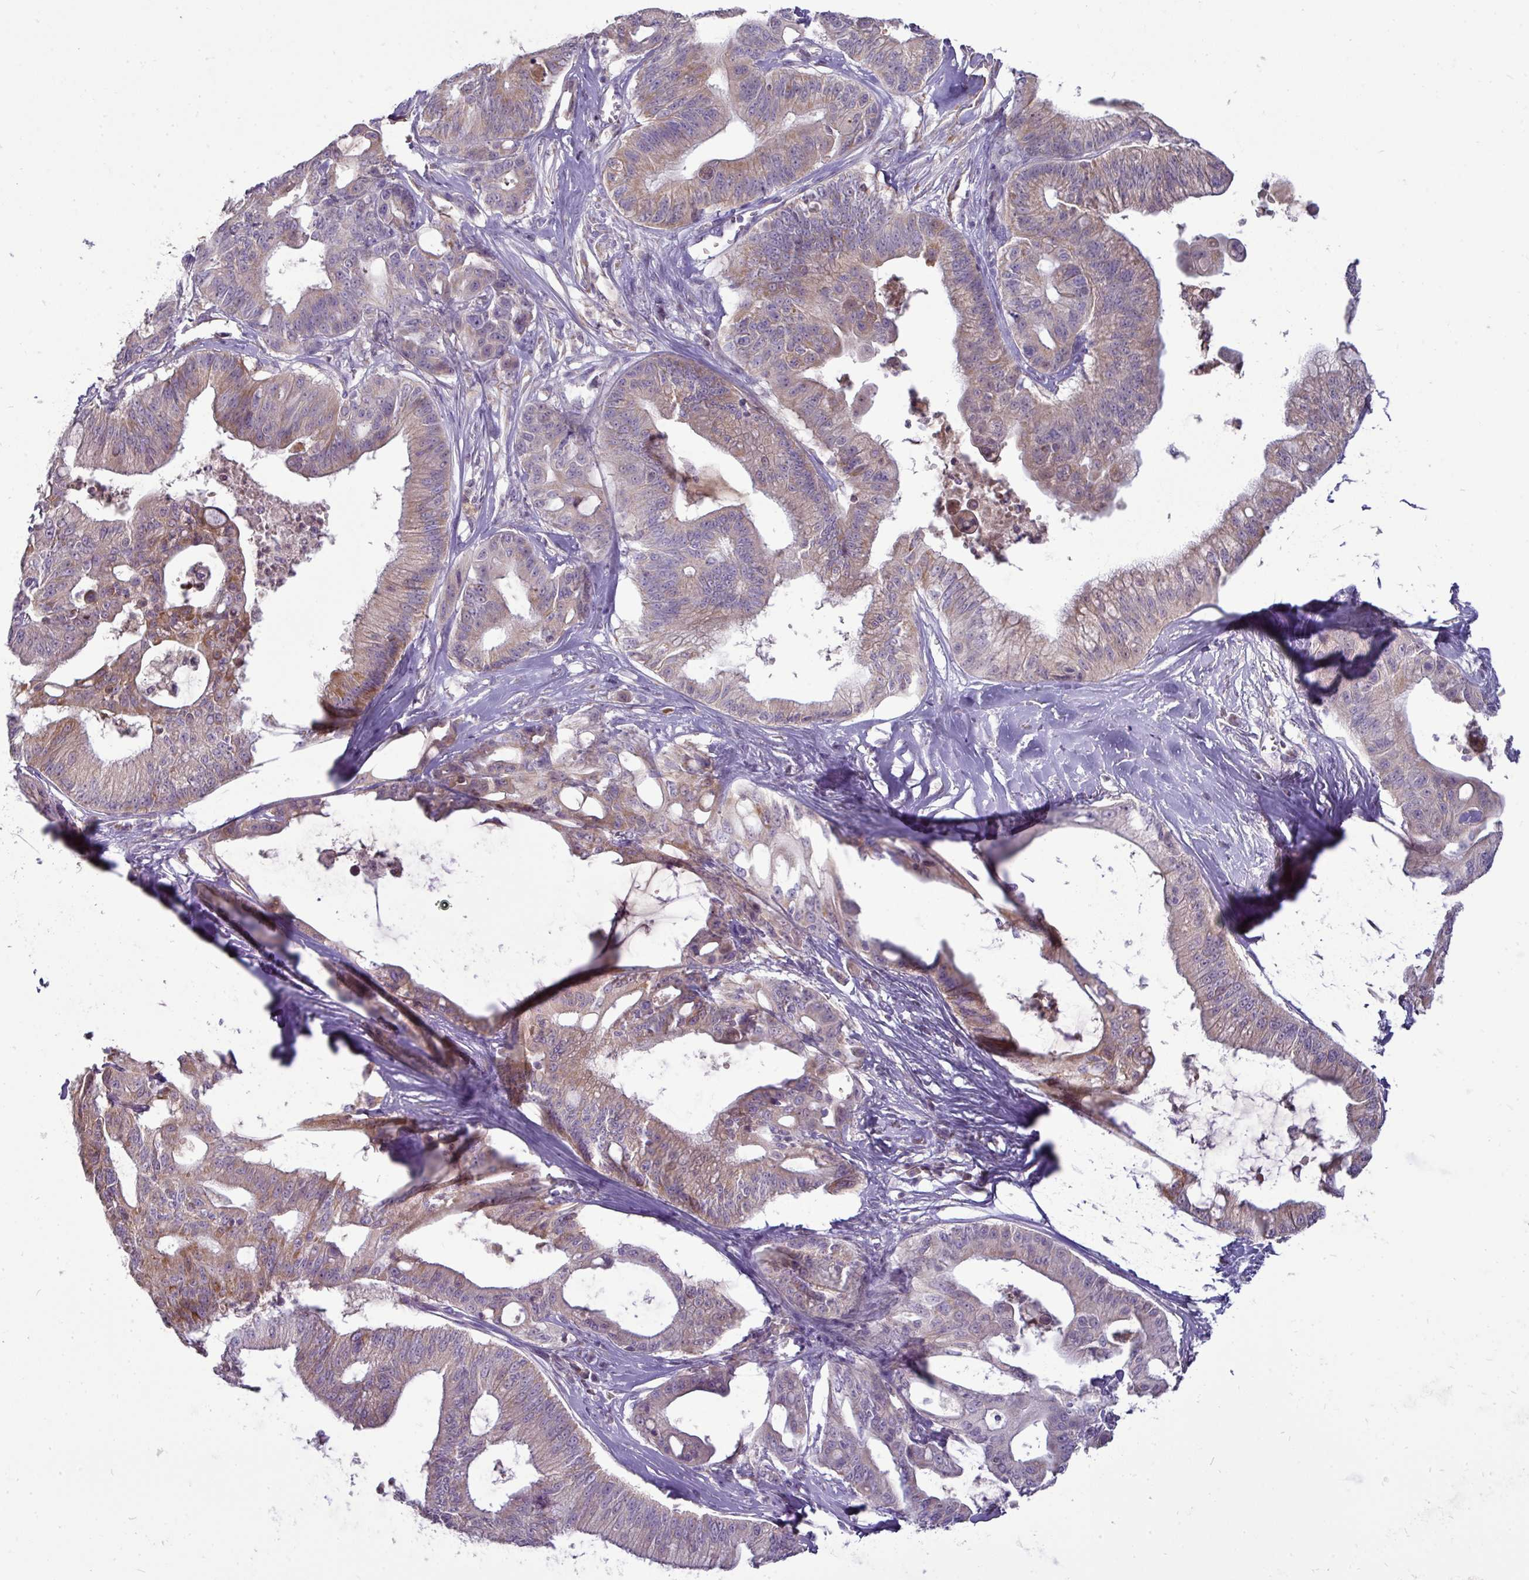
{"staining": {"intensity": "moderate", "quantity": "25%-75%", "location": "cytoplasmic/membranous"}, "tissue": "ovarian cancer", "cell_type": "Tumor cells", "image_type": "cancer", "snomed": [{"axis": "morphology", "description": "Cystadenocarcinoma, mucinous, NOS"}, {"axis": "topography", "description": "Ovary"}], "caption": "Ovarian cancer (mucinous cystadenocarcinoma) was stained to show a protein in brown. There is medium levels of moderate cytoplasmic/membranous staining in approximately 25%-75% of tumor cells.", "gene": "TRAPPC1", "patient": {"sex": "female", "age": 70}}